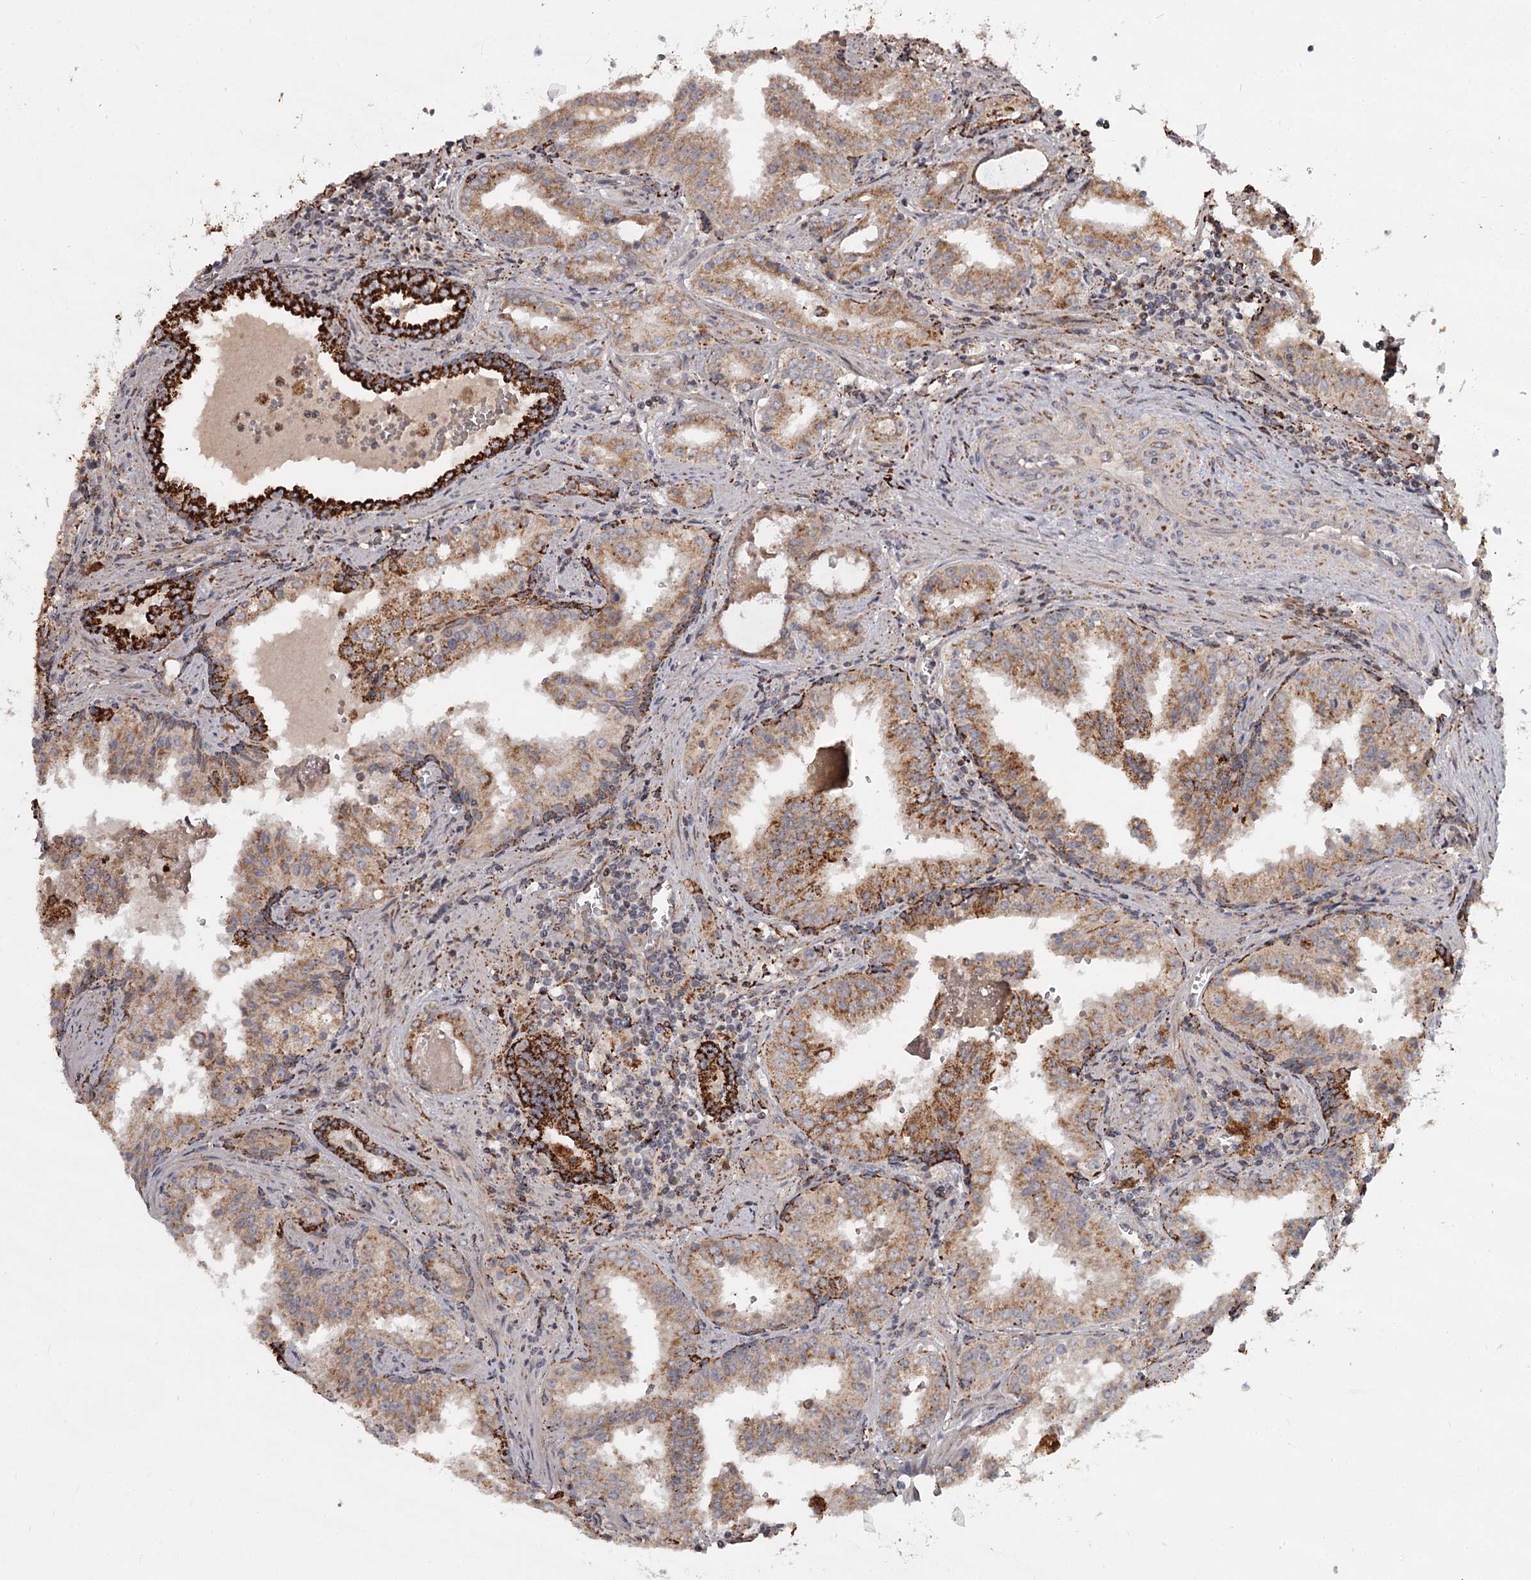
{"staining": {"intensity": "moderate", "quantity": ">75%", "location": "cytoplasmic/membranous"}, "tissue": "prostate cancer", "cell_type": "Tumor cells", "image_type": "cancer", "snomed": [{"axis": "morphology", "description": "Adenocarcinoma, High grade"}, {"axis": "topography", "description": "Prostate"}], "caption": "Prostate adenocarcinoma (high-grade) stained with DAB IHC exhibits medium levels of moderate cytoplasmic/membranous positivity in approximately >75% of tumor cells. The staining is performed using DAB (3,3'-diaminobenzidine) brown chromogen to label protein expression. The nuclei are counter-stained blue using hematoxylin.", "gene": "CDC123", "patient": {"sex": "male", "age": 68}}